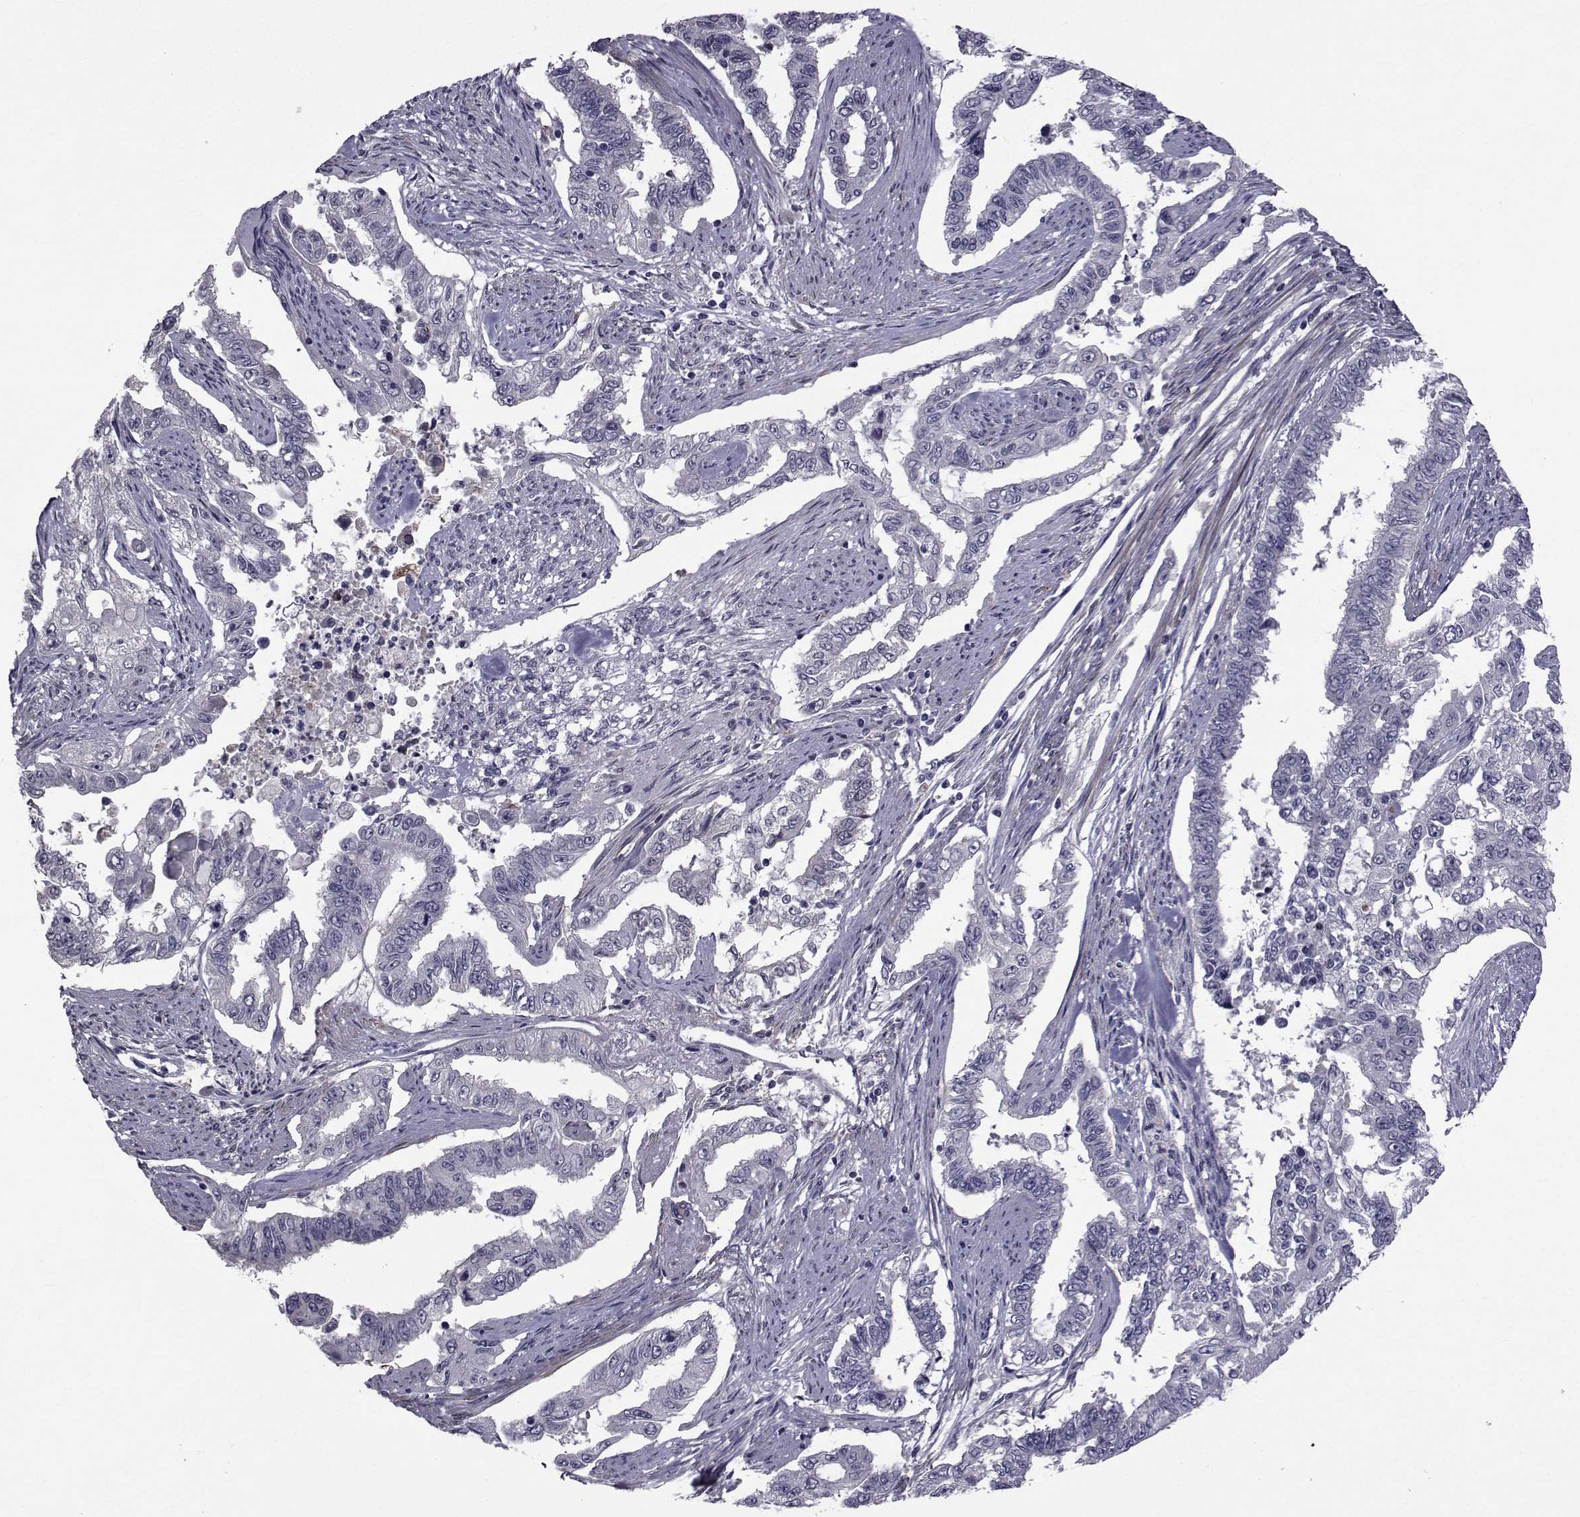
{"staining": {"intensity": "negative", "quantity": "none", "location": "none"}, "tissue": "endometrial cancer", "cell_type": "Tumor cells", "image_type": "cancer", "snomed": [{"axis": "morphology", "description": "Adenocarcinoma, NOS"}, {"axis": "topography", "description": "Uterus"}], "caption": "Immunohistochemical staining of human endometrial cancer shows no significant positivity in tumor cells. (Immunohistochemistry, brightfield microscopy, high magnification).", "gene": "CFAP74", "patient": {"sex": "female", "age": 59}}